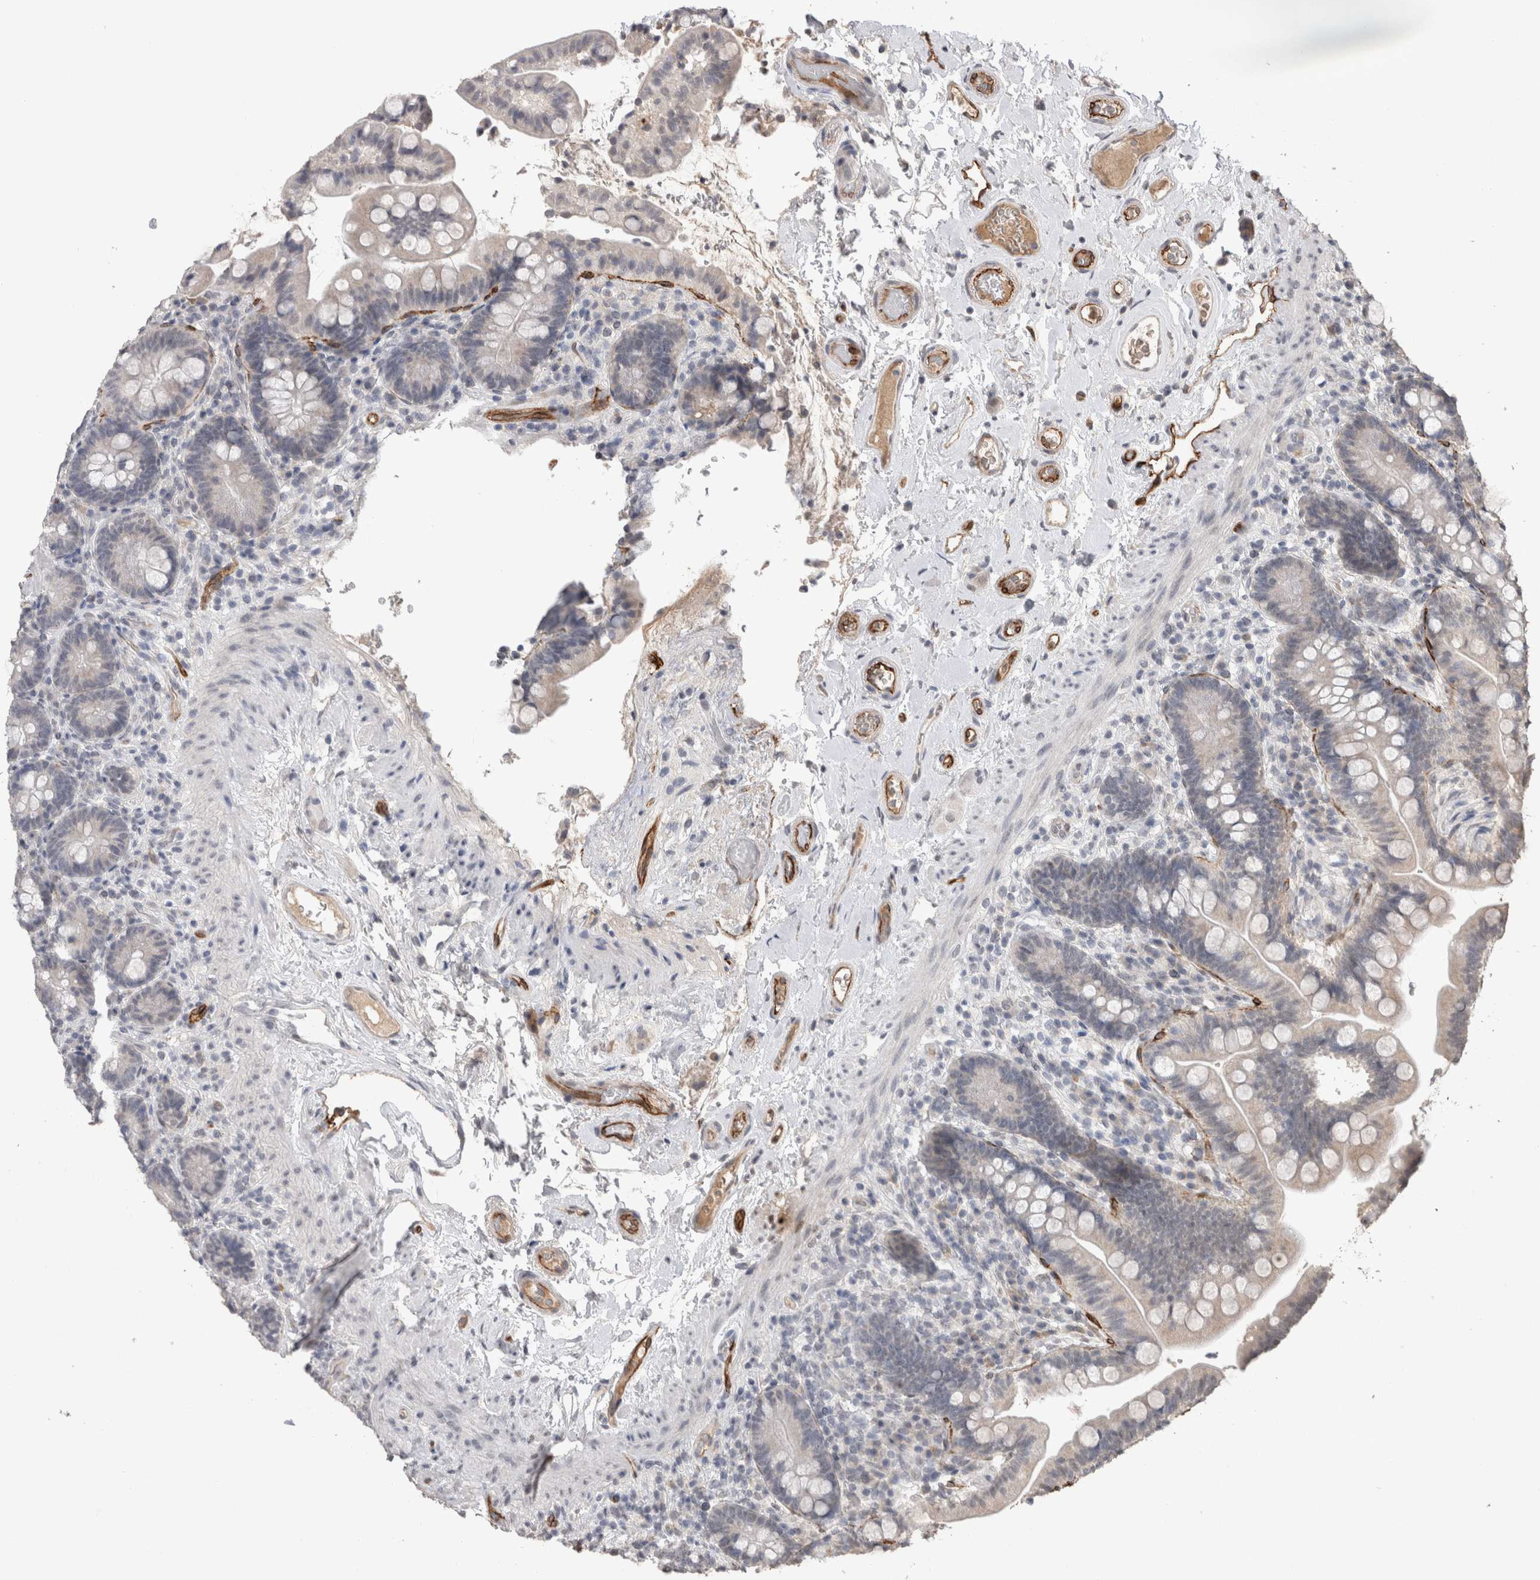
{"staining": {"intensity": "moderate", "quantity": ">75%", "location": "cytoplasmic/membranous"}, "tissue": "colon", "cell_type": "Endothelial cells", "image_type": "normal", "snomed": [{"axis": "morphology", "description": "Normal tissue, NOS"}, {"axis": "topography", "description": "Smooth muscle"}, {"axis": "topography", "description": "Colon"}], "caption": "A high-resolution photomicrograph shows IHC staining of normal colon, which demonstrates moderate cytoplasmic/membranous positivity in about >75% of endothelial cells.", "gene": "CDH13", "patient": {"sex": "male", "age": 73}}